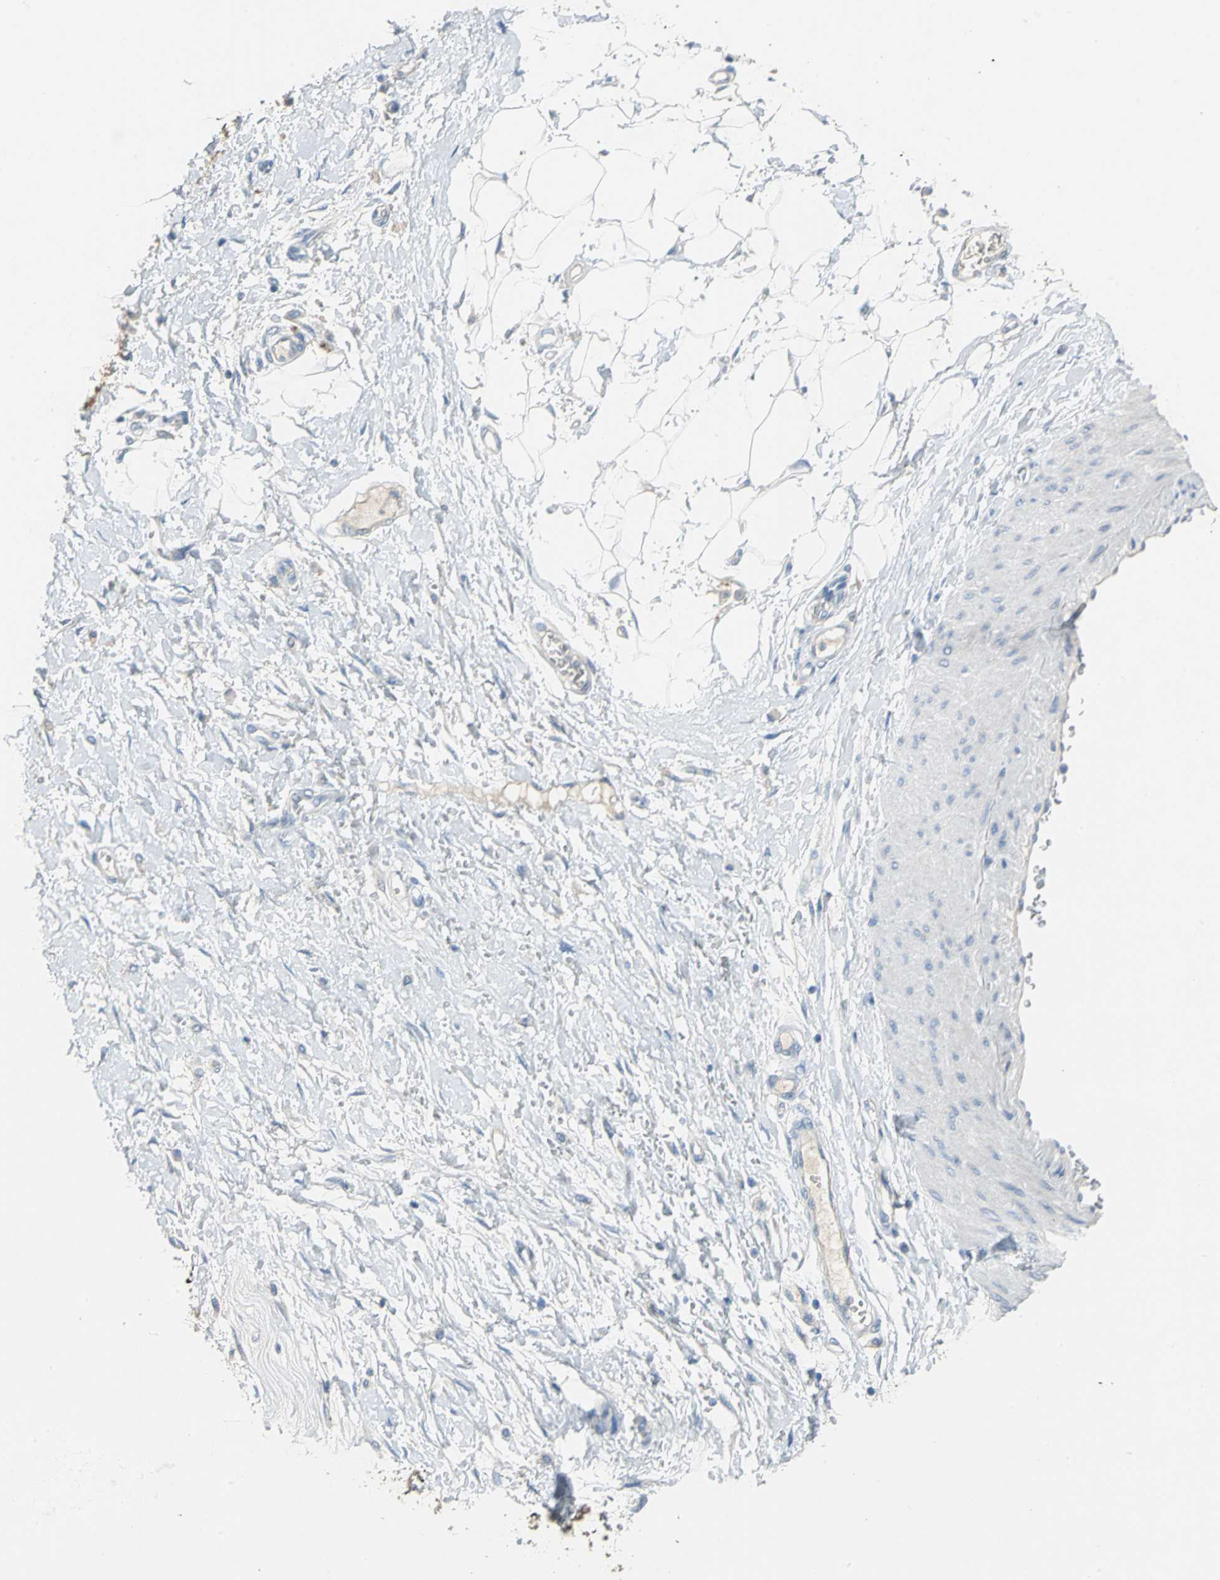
{"staining": {"intensity": "negative", "quantity": "none", "location": "none"}, "tissue": "adipose tissue", "cell_type": "Adipocytes", "image_type": "normal", "snomed": [{"axis": "morphology", "description": "Normal tissue, NOS"}, {"axis": "morphology", "description": "Urothelial carcinoma, High grade"}, {"axis": "topography", "description": "Vascular tissue"}, {"axis": "topography", "description": "Urinary bladder"}], "caption": "Immunohistochemistry of benign human adipose tissue shows no staining in adipocytes.", "gene": "PTGDS", "patient": {"sex": "female", "age": 56}}